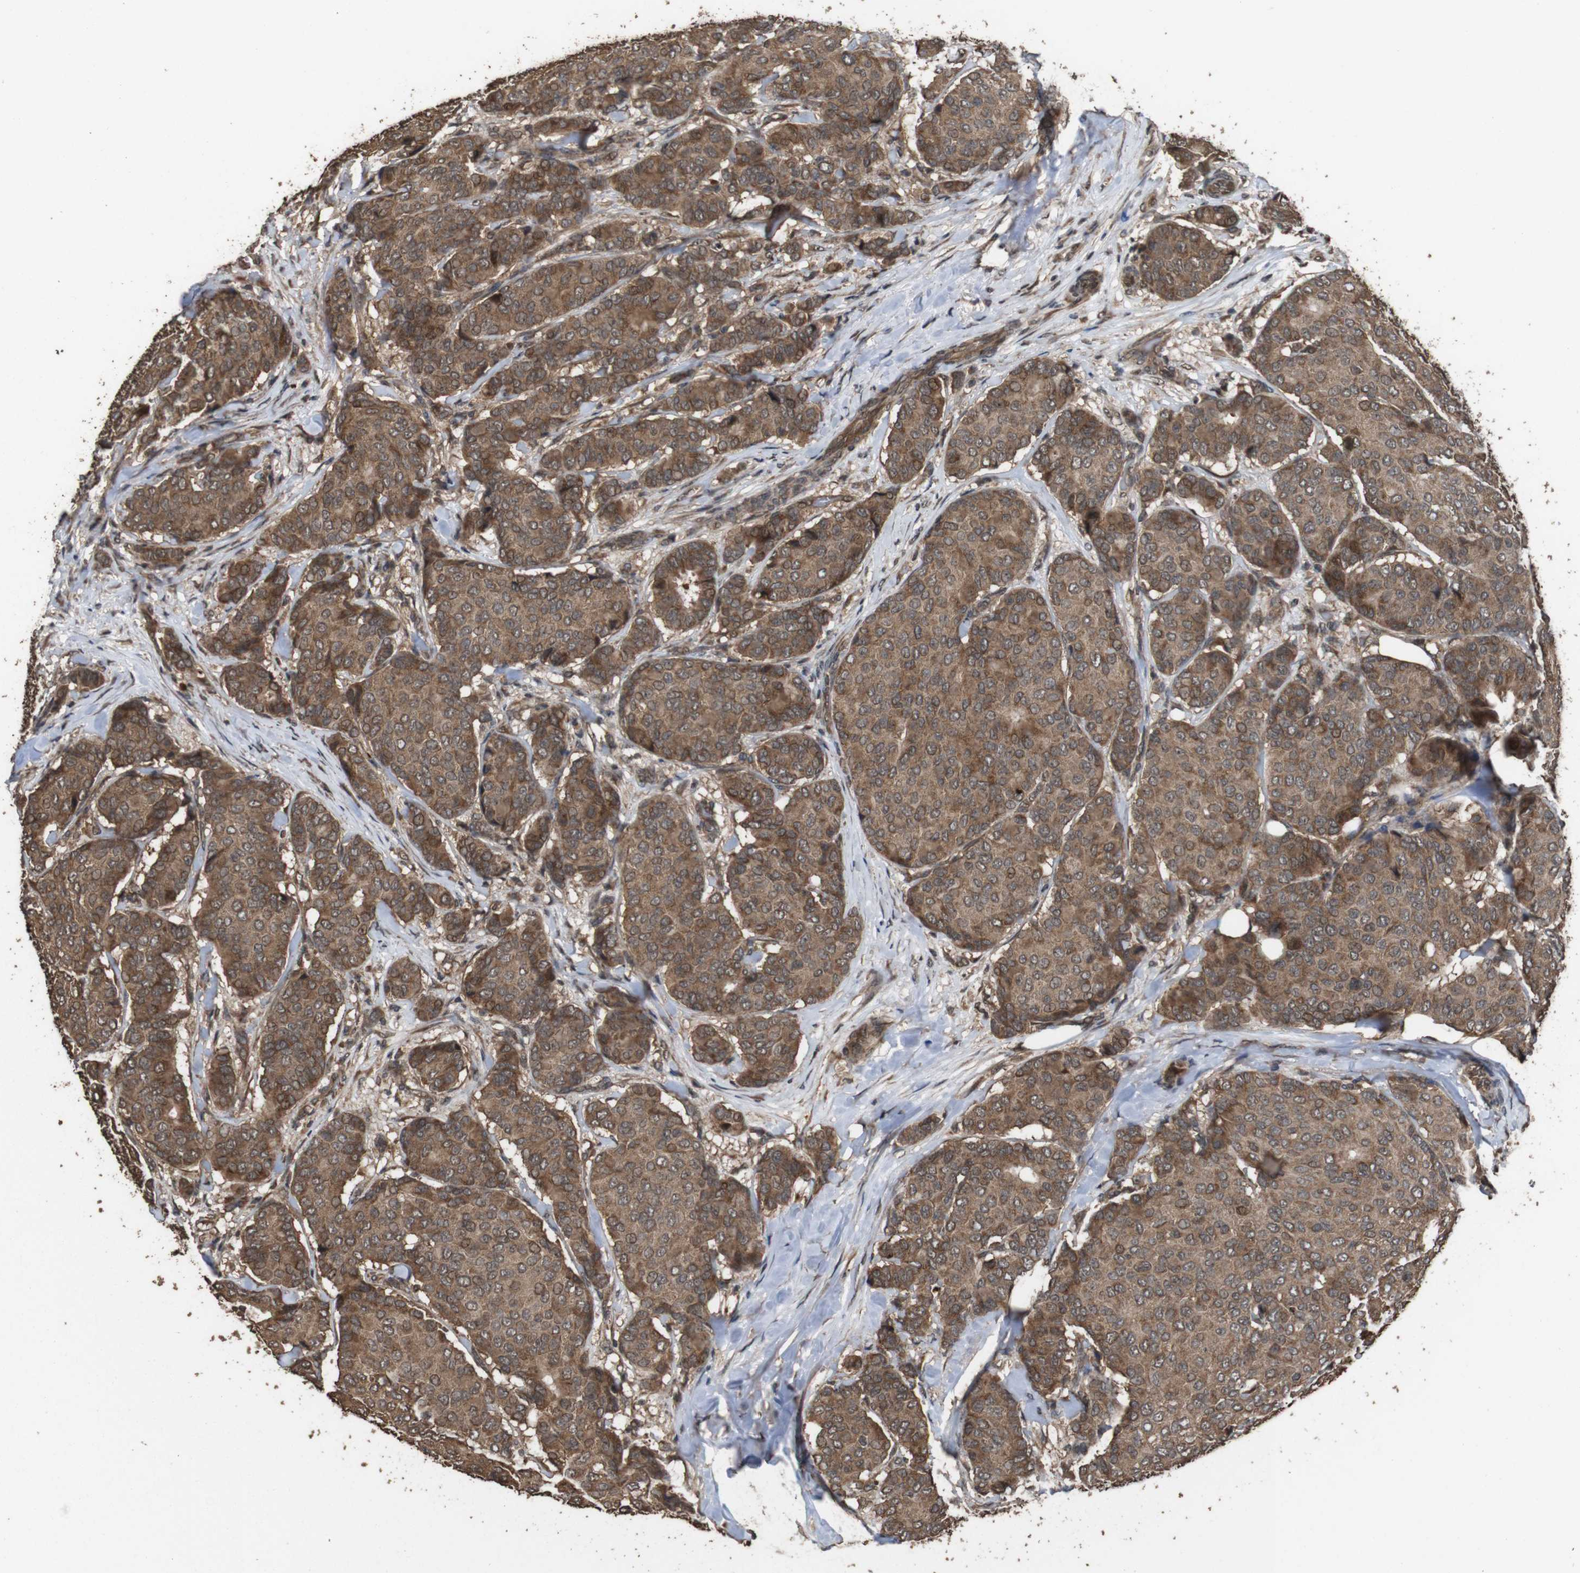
{"staining": {"intensity": "moderate", "quantity": ">75%", "location": "cytoplasmic/membranous"}, "tissue": "breast cancer", "cell_type": "Tumor cells", "image_type": "cancer", "snomed": [{"axis": "morphology", "description": "Duct carcinoma"}, {"axis": "topography", "description": "Breast"}], "caption": "Approximately >75% of tumor cells in breast invasive ductal carcinoma exhibit moderate cytoplasmic/membranous protein positivity as visualized by brown immunohistochemical staining.", "gene": "RRAS2", "patient": {"sex": "female", "age": 75}}